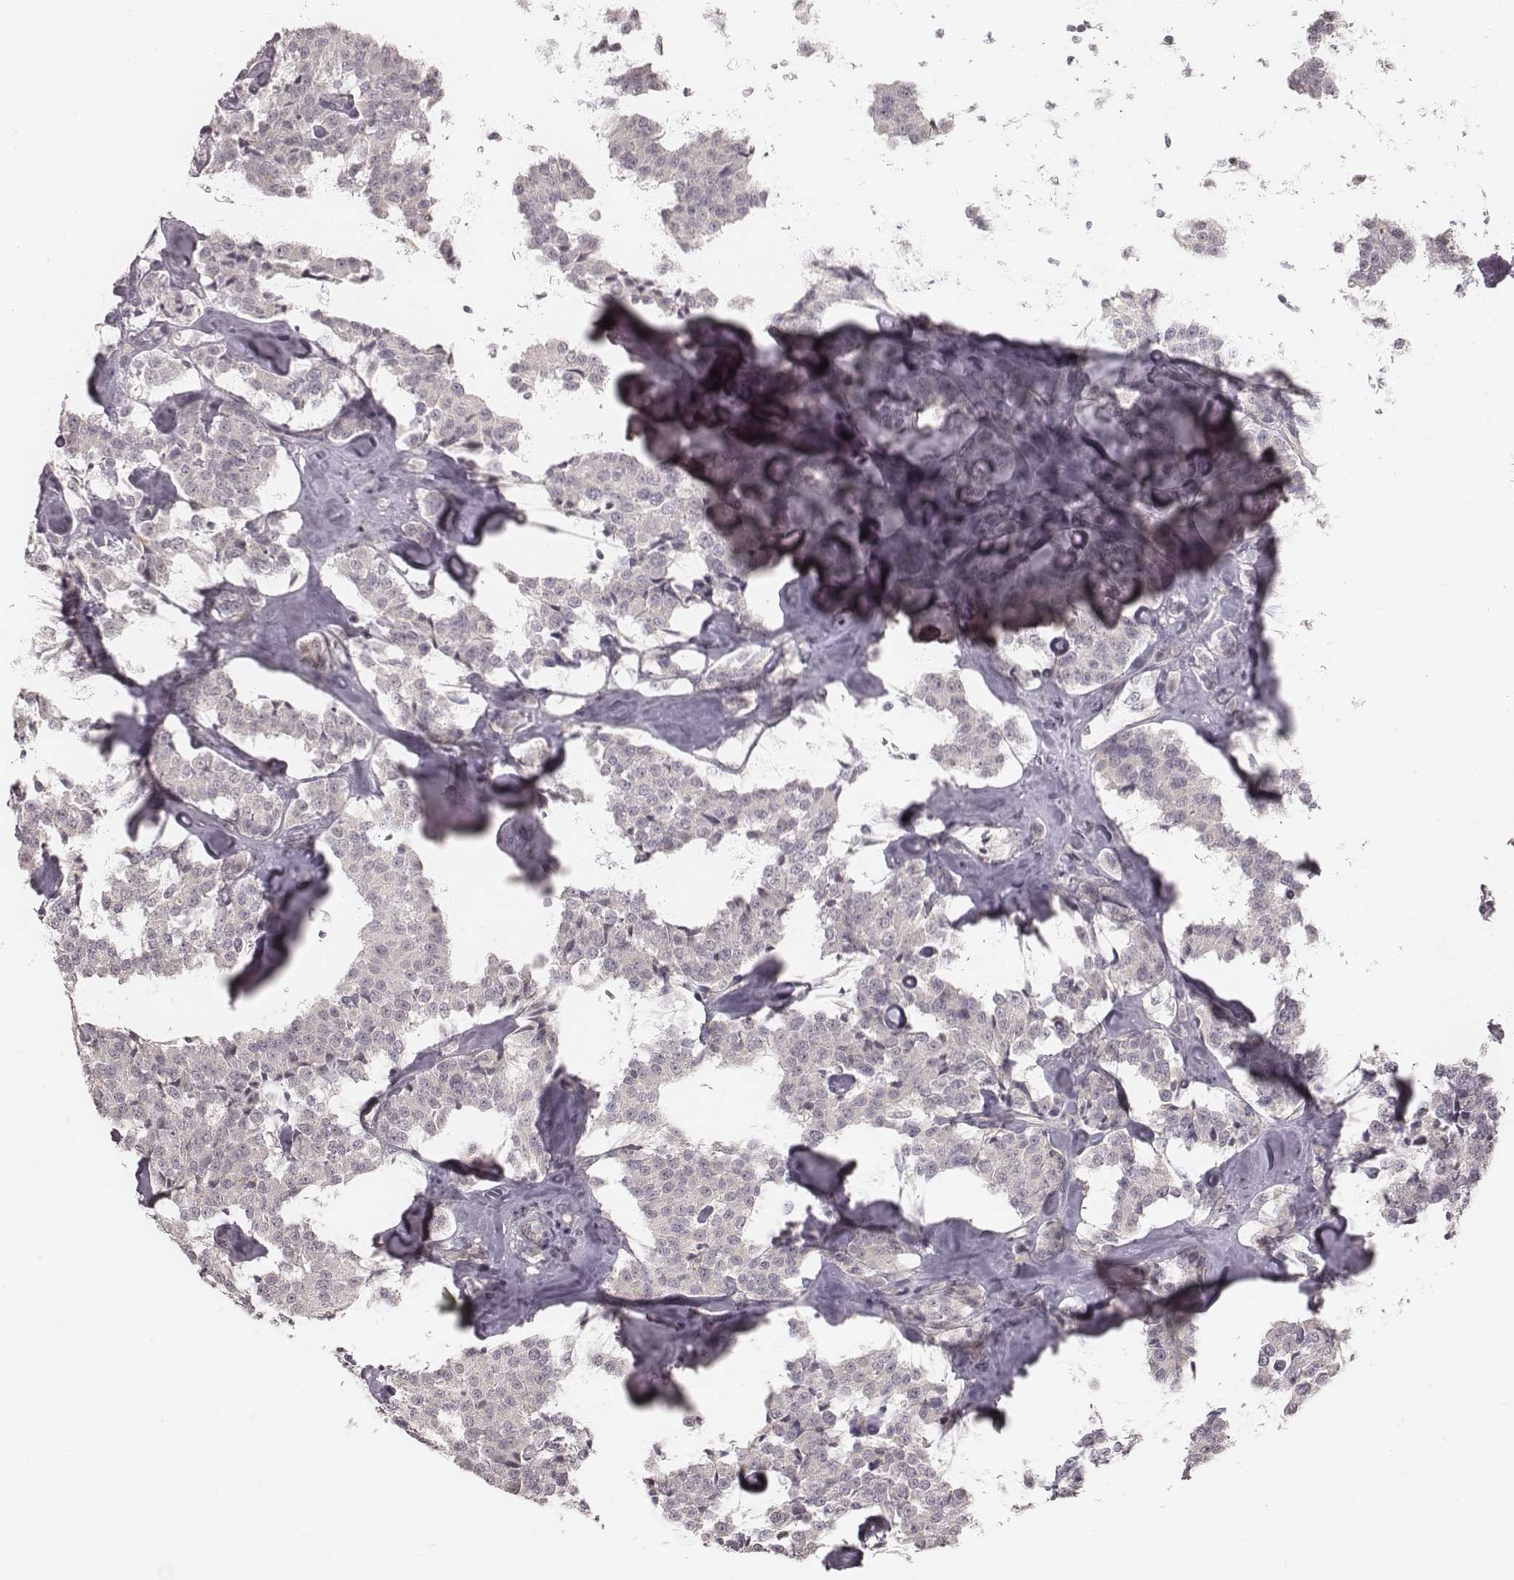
{"staining": {"intensity": "negative", "quantity": "none", "location": "none"}, "tissue": "carcinoid", "cell_type": "Tumor cells", "image_type": "cancer", "snomed": [{"axis": "morphology", "description": "Carcinoid, malignant, NOS"}, {"axis": "topography", "description": "Pancreas"}], "caption": "A photomicrograph of human malignant carcinoid is negative for staining in tumor cells. (Stains: DAB immunohistochemistry (IHC) with hematoxylin counter stain, Microscopy: brightfield microscopy at high magnification).", "gene": "IQCG", "patient": {"sex": "male", "age": 41}}